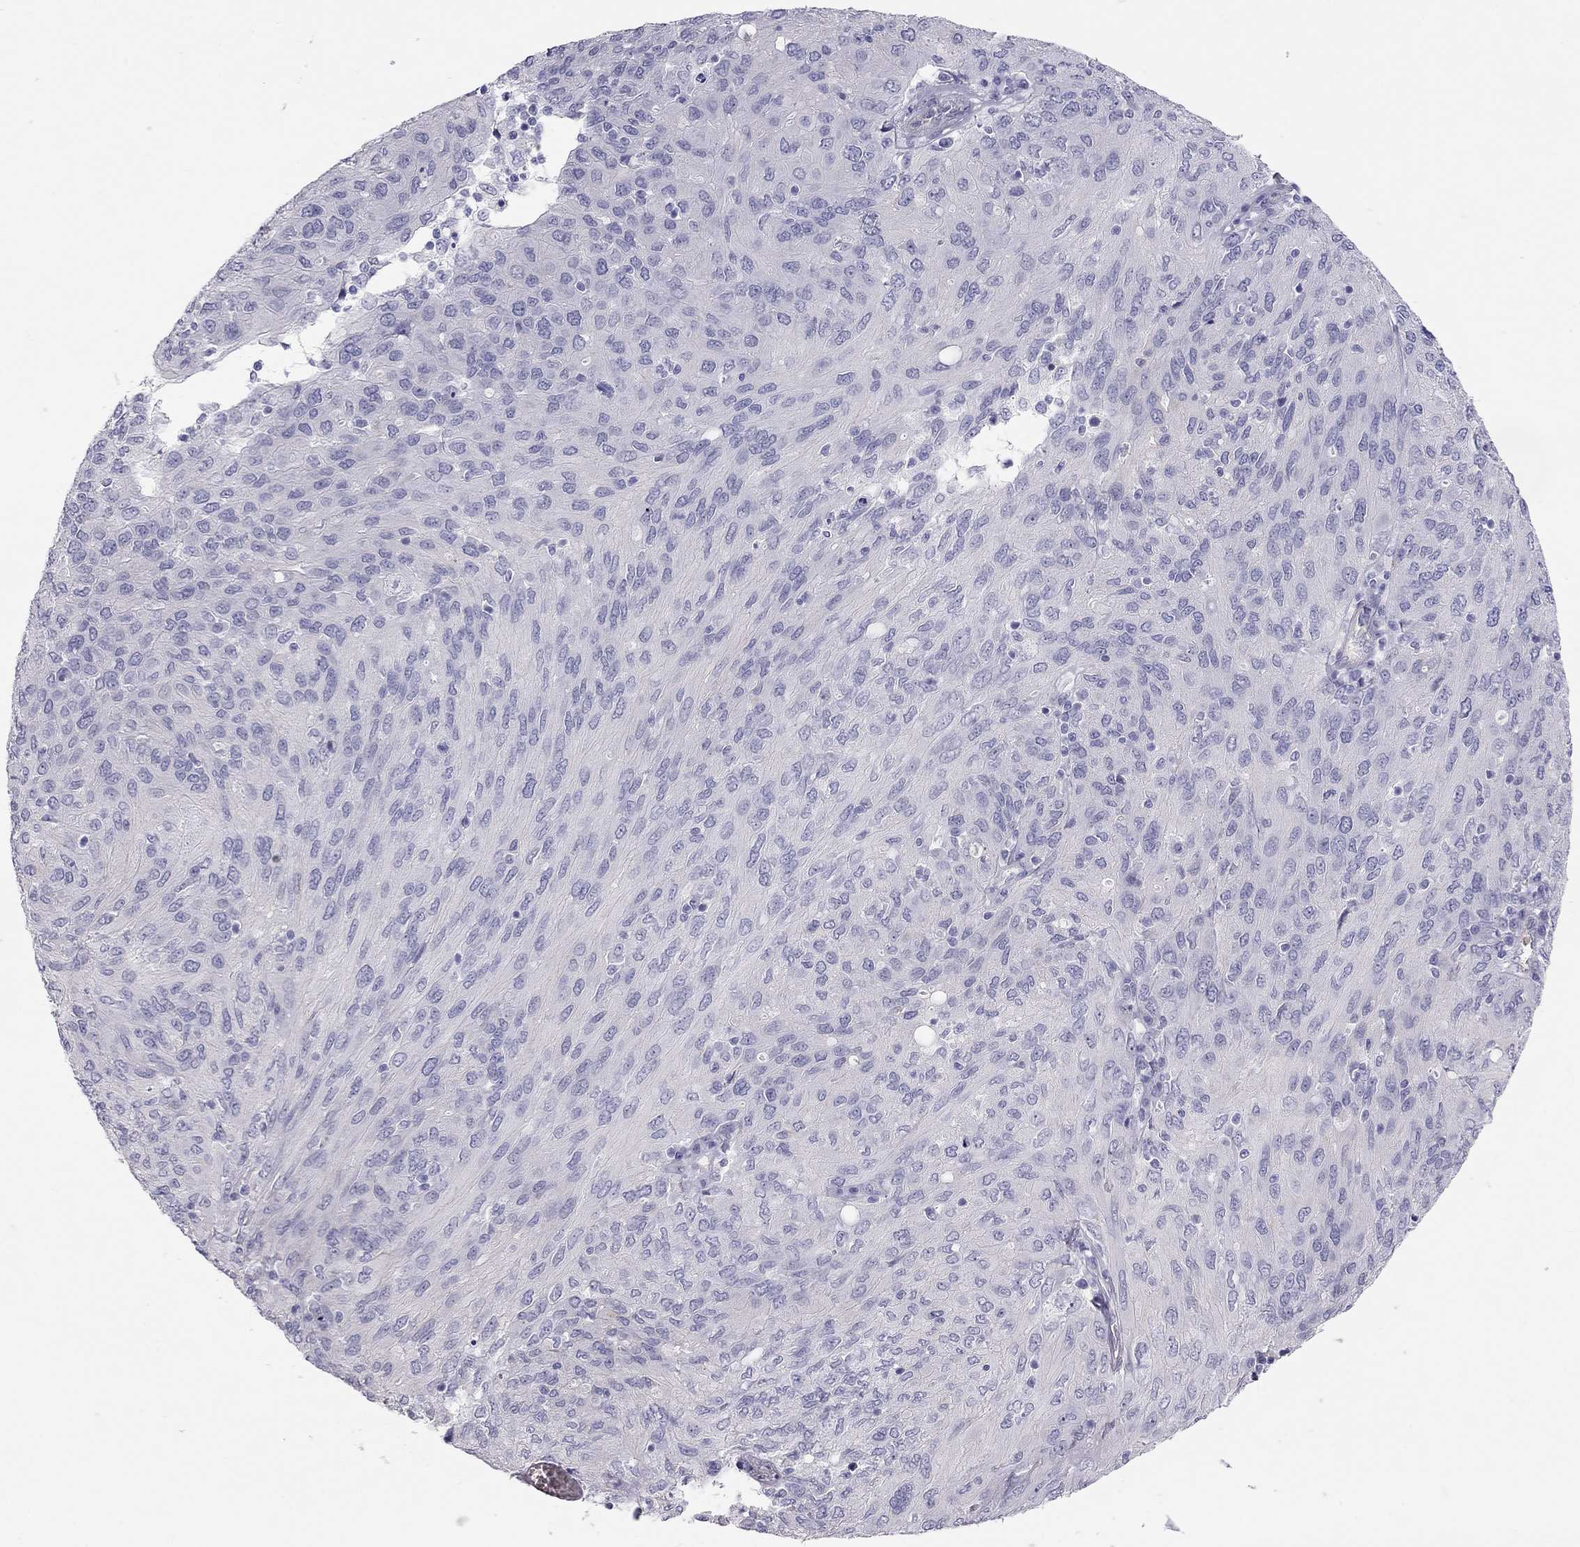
{"staining": {"intensity": "negative", "quantity": "none", "location": "none"}, "tissue": "ovarian cancer", "cell_type": "Tumor cells", "image_type": "cancer", "snomed": [{"axis": "morphology", "description": "Carcinoma, endometroid"}, {"axis": "topography", "description": "Ovary"}], "caption": "High magnification brightfield microscopy of endometroid carcinoma (ovarian) stained with DAB (brown) and counterstained with hematoxylin (blue): tumor cells show no significant staining.", "gene": "TDRD6", "patient": {"sex": "female", "age": 50}}